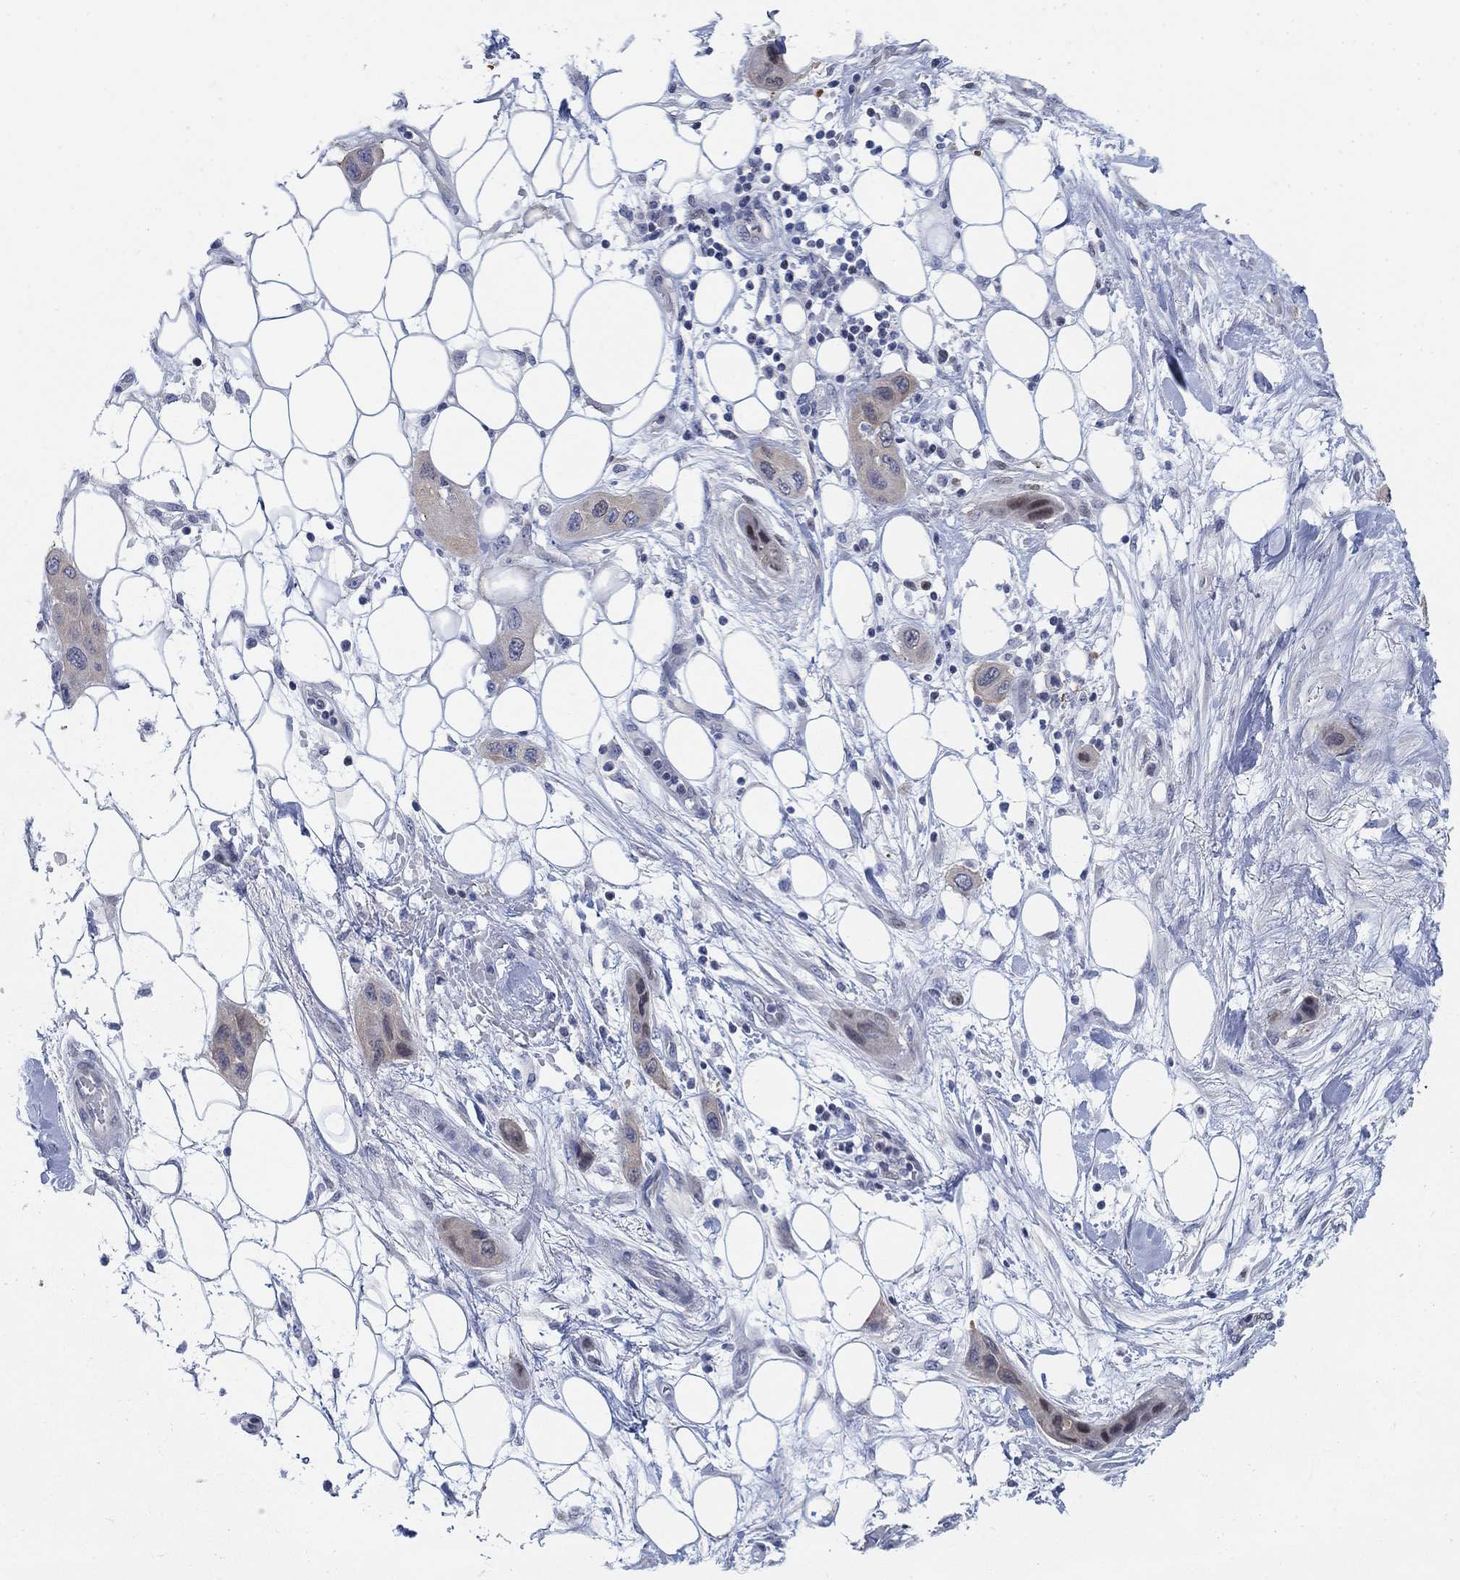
{"staining": {"intensity": "weak", "quantity": "25%-75%", "location": "cytoplasmic/membranous"}, "tissue": "skin cancer", "cell_type": "Tumor cells", "image_type": "cancer", "snomed": [{"axis": "morphology", "description": "Squamous cell carcinoma, NOS"}, {"axis": "topography", "description": "Skin"}], "caption": "Skin squamous cell carcinoma was stained to show a protein in brown. There is low levels of weak cytoplasmic/membranous staining in approximately 25%-75% of tumor cells.", "gene": "MYO3A", "patient": {"sex": "male", "age": 79}}